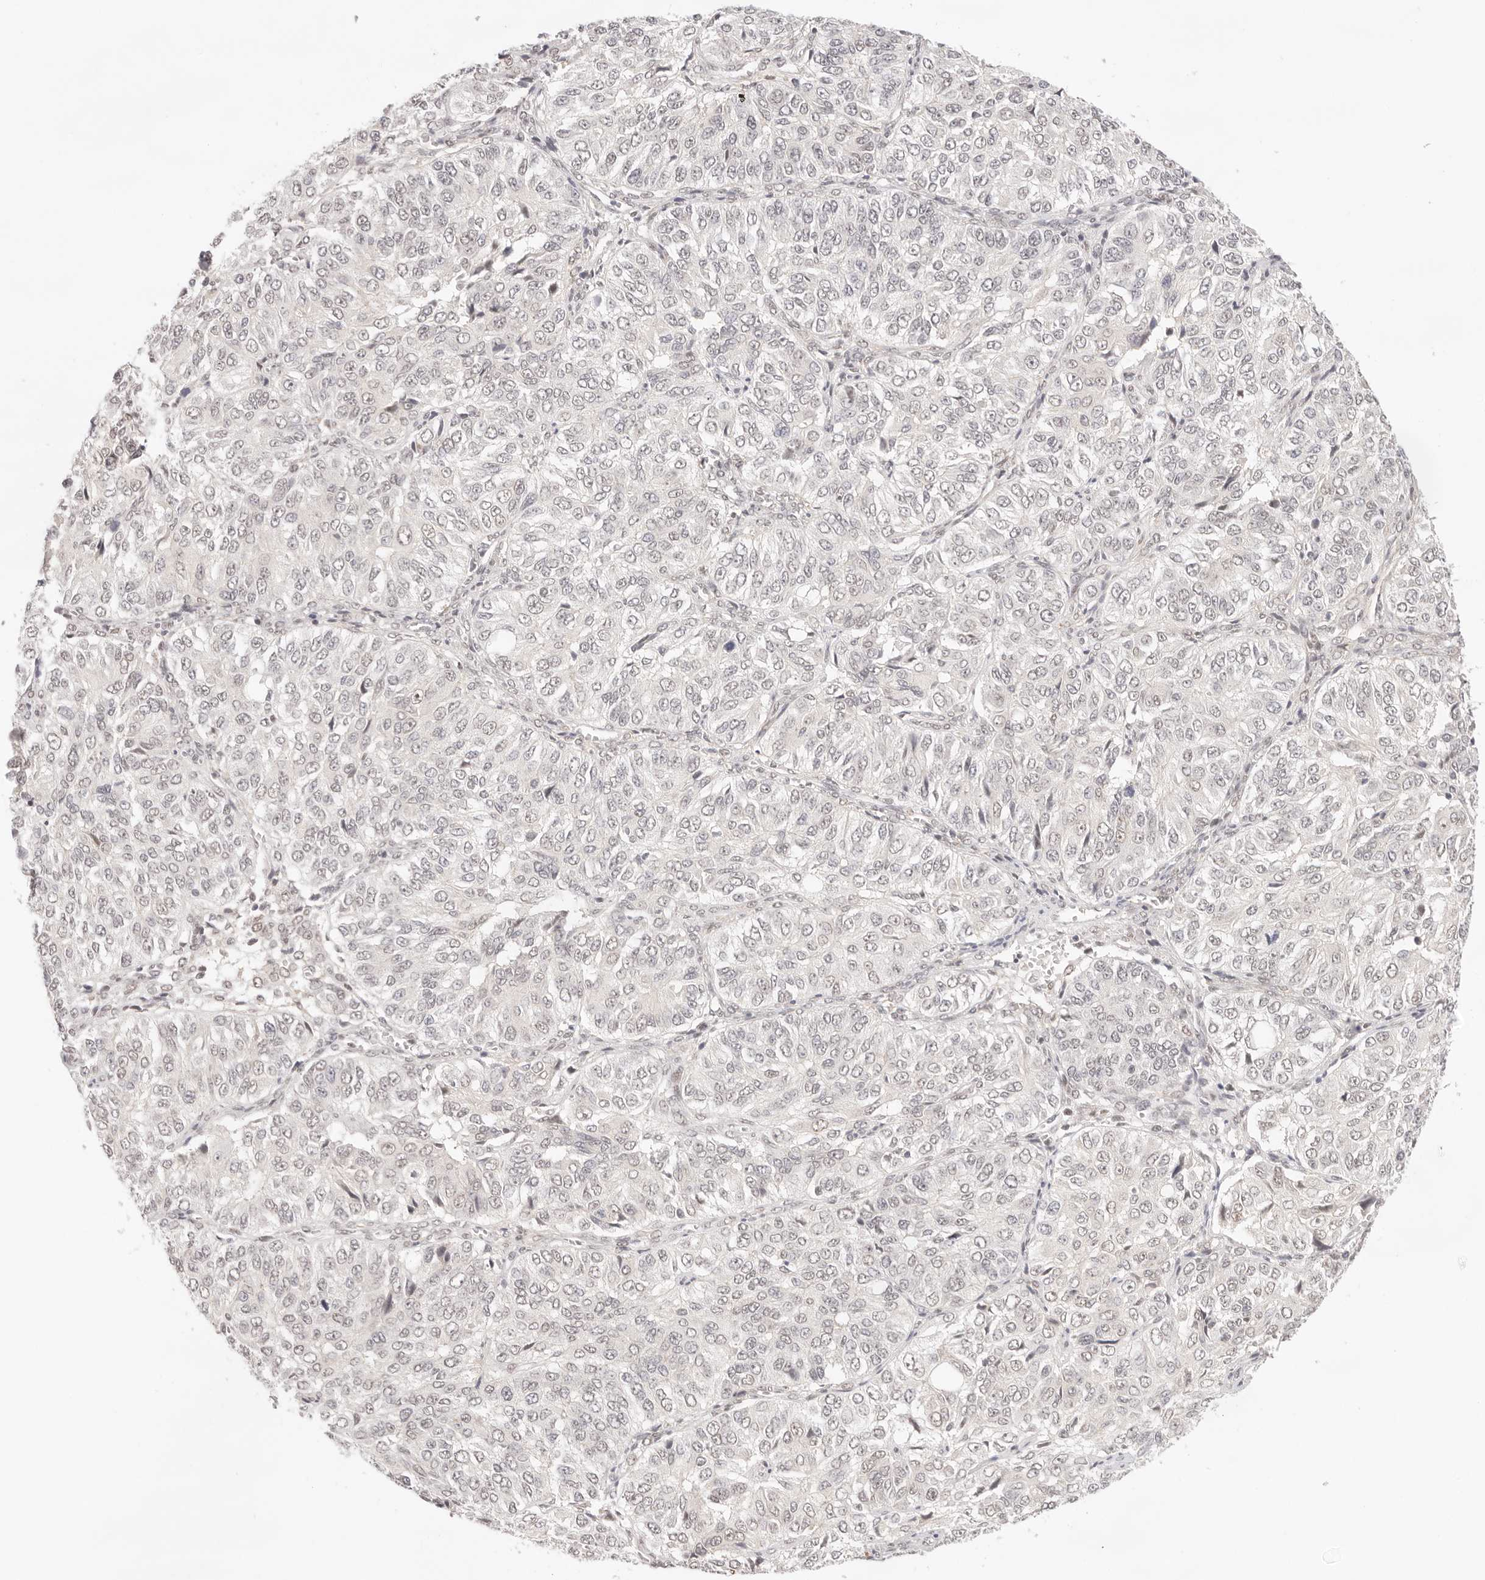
{"staining": {"intensity": "negative", "quantity": "none", "location": "none"}, "tissue": "ovarian cancer", "cell_type": "Tumor cells", "image_type": "cancer", "snomed": [{"axis": "morphology", "description": "Carcinoma, endometroid"}, {"axis": "topography", "description": "Ovary"}], "caption": "An IHC photomicrograph of ovarian endometroid carcinoma is shown. There is no staining in tumor cells of ovarian endometroid carcinoma.", "gene": "GTF2E2", "patient": {"sex": "female", "age": 51}}